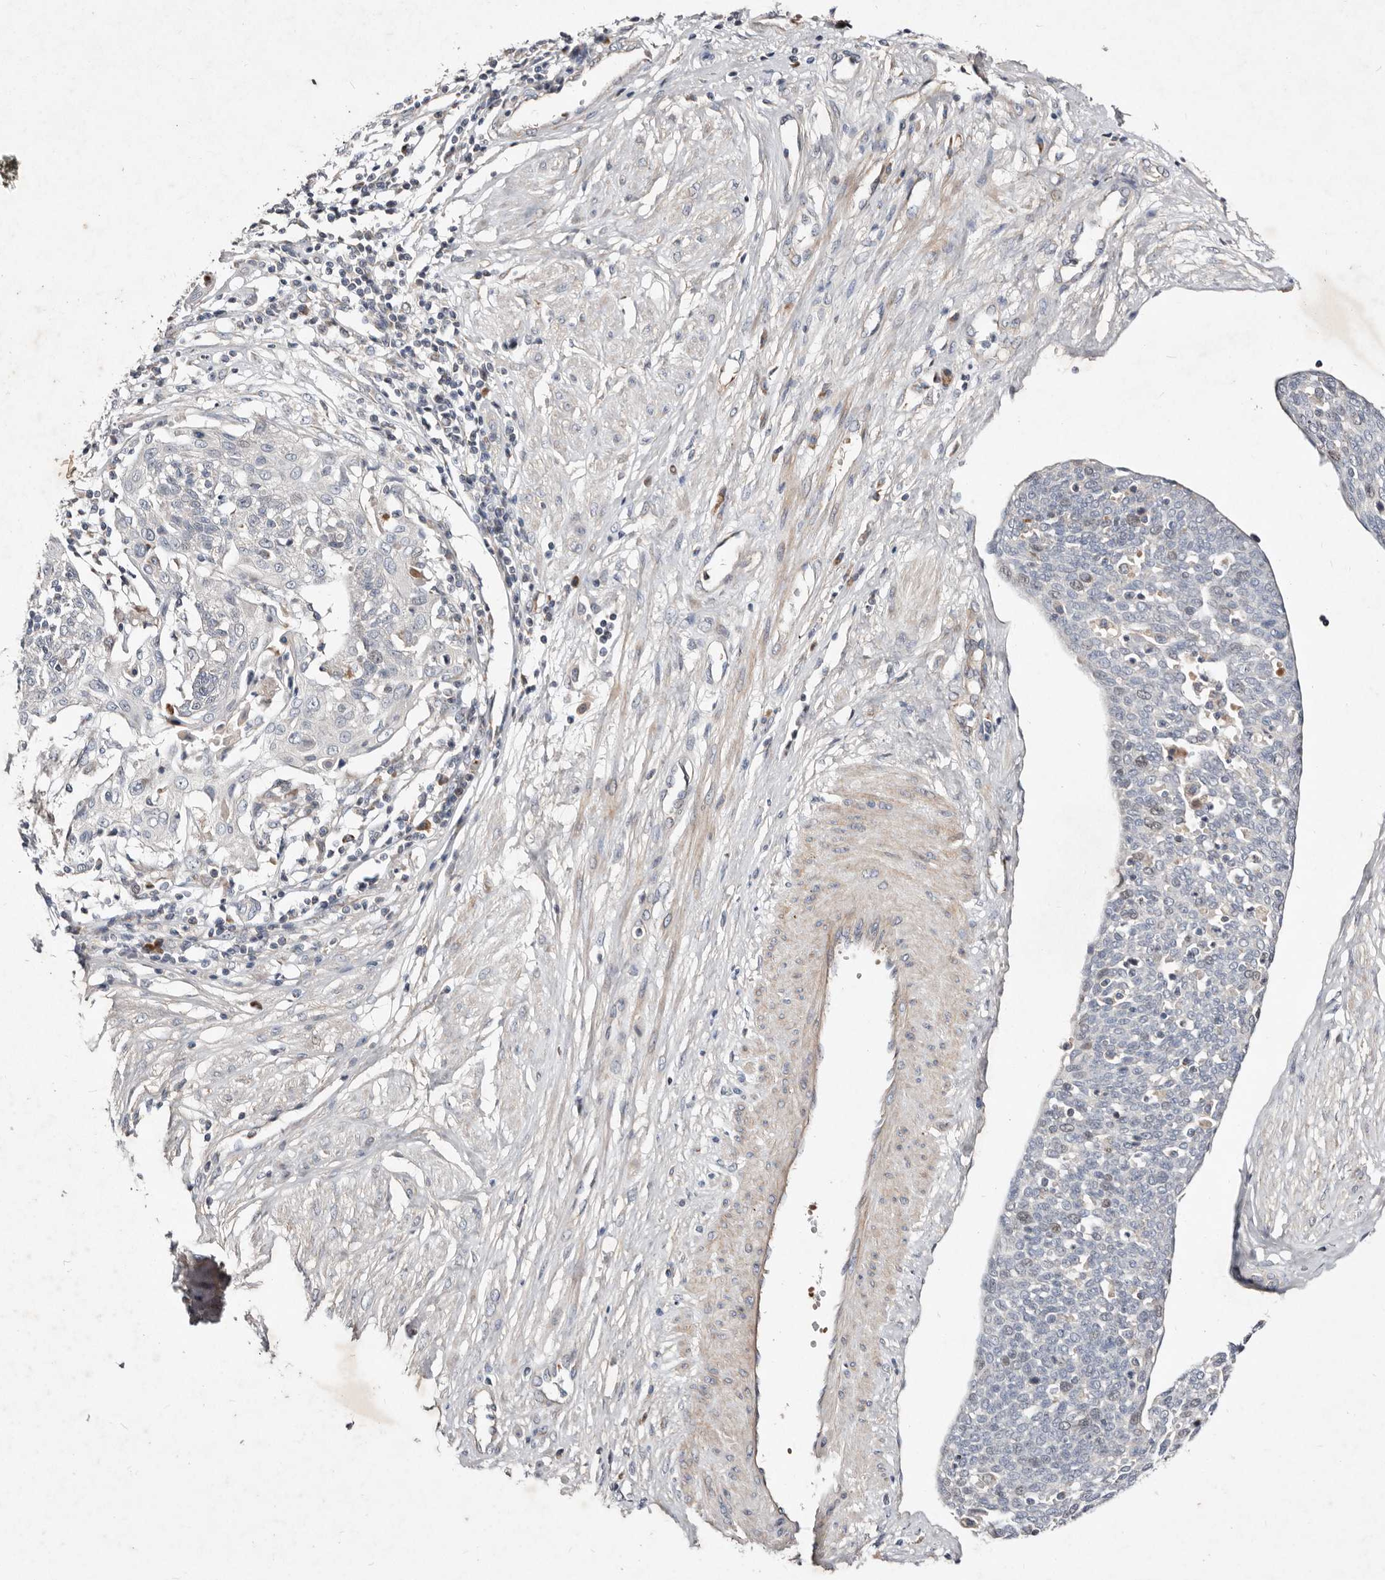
{"staining": {"intensity": "negative", "quantity": "none", "location": "none"}, "tissue": "cervical cancer", "cell_type": "Tumor cells", "image_type": "cancer", "snomed": [{"axis": "morphology", "description": "Squamous cell carcinoma, NOS"}, {"axis": "topography", "description": "Cervix"}], "caption": "Tumor cells show no significant protein positivity in squamous cell carcinoma (cervical).", "gene": "SLC25A20", "patient": {"sex": "female", "age": 34}}